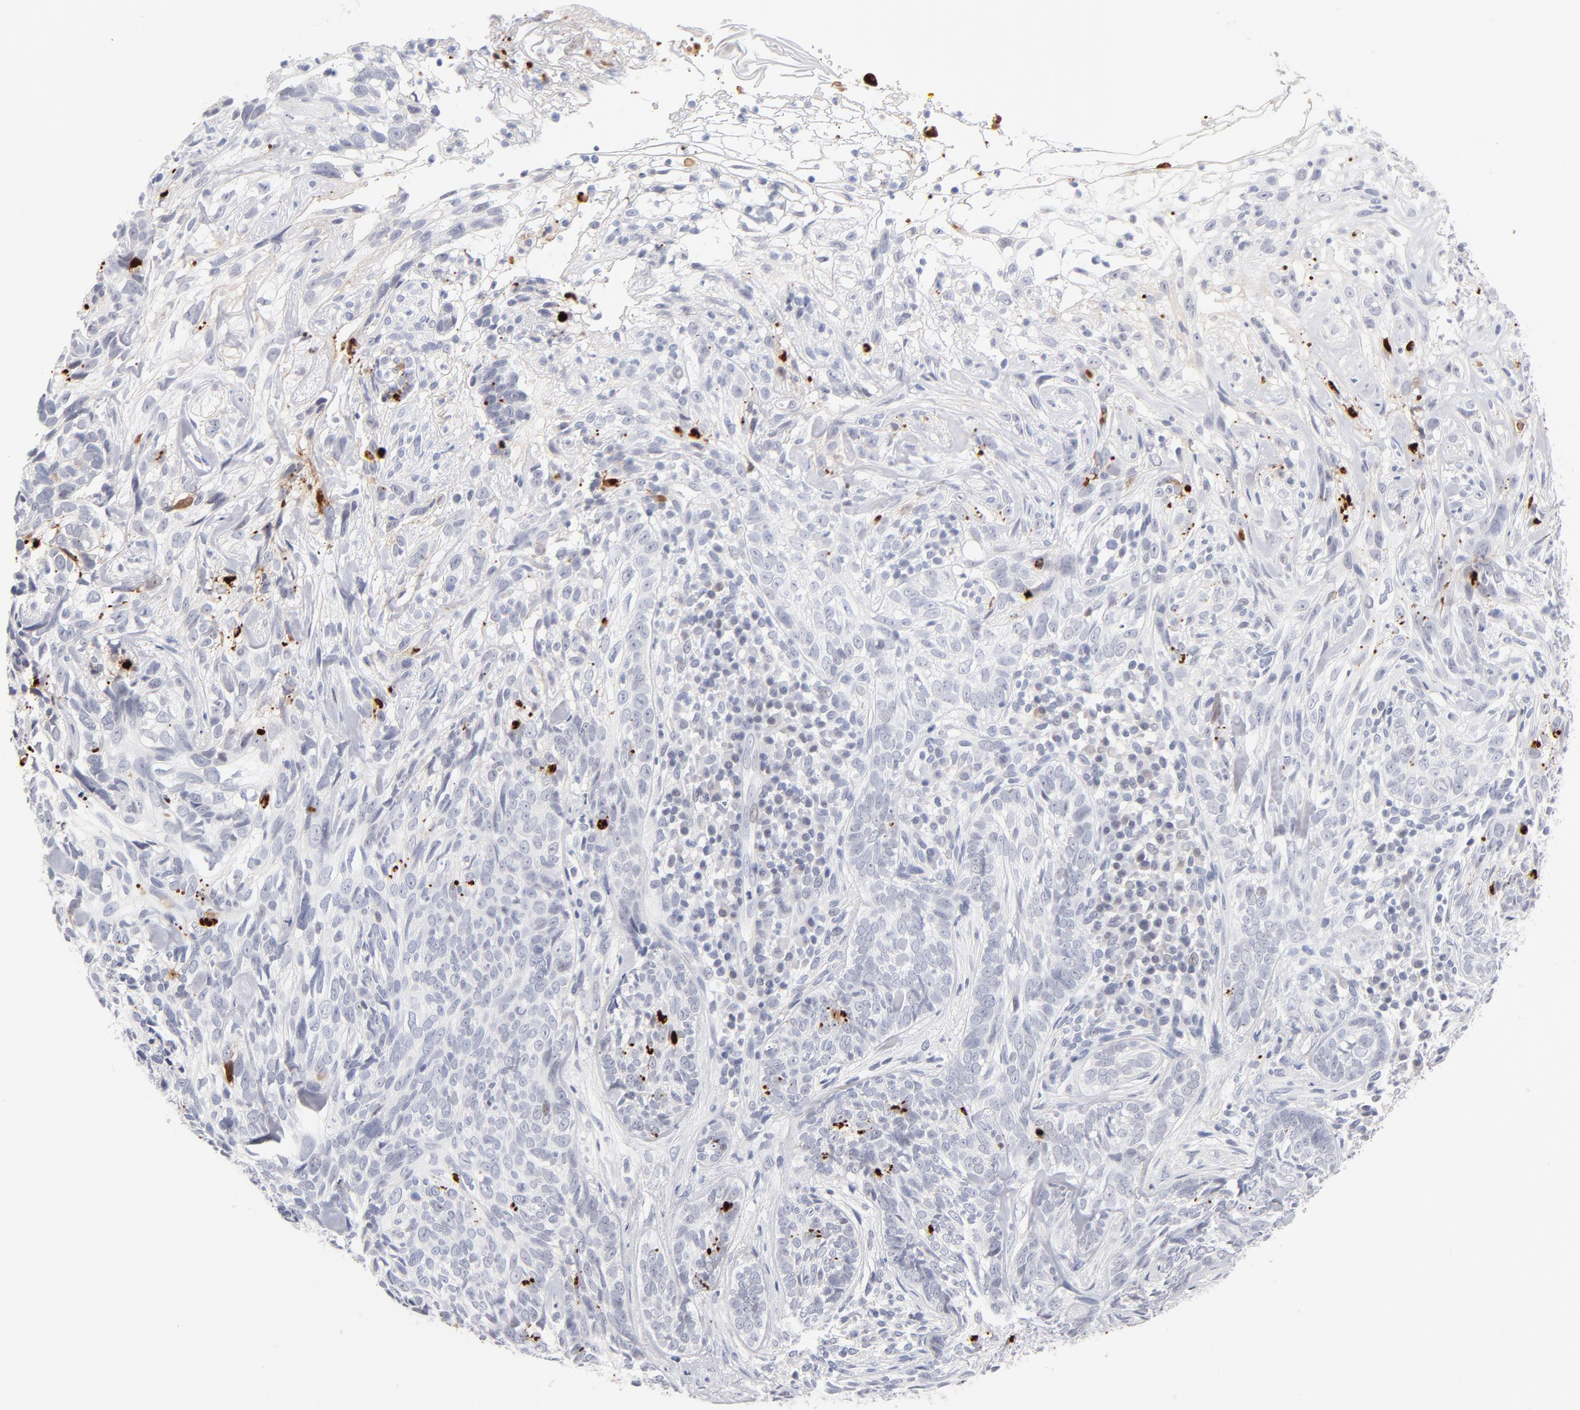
{"staining": {"intensity": "negative", "quantity": "none", "location": "none"}, "tissue": "skin cancer", "cell_type": "Tumor cells", "image_type": "cancer", "snomed": [{"axis": "morphology", "description": "Basal cell carcinoma"}, {"axis": "topography", "description": "Skin"}], "caption": "Skin basal cell carcinoma stained for a protein using IHC reveals no staining tumor cells.", "gene": "PARP1", "patient": {"sex": "male", "age": 72}}